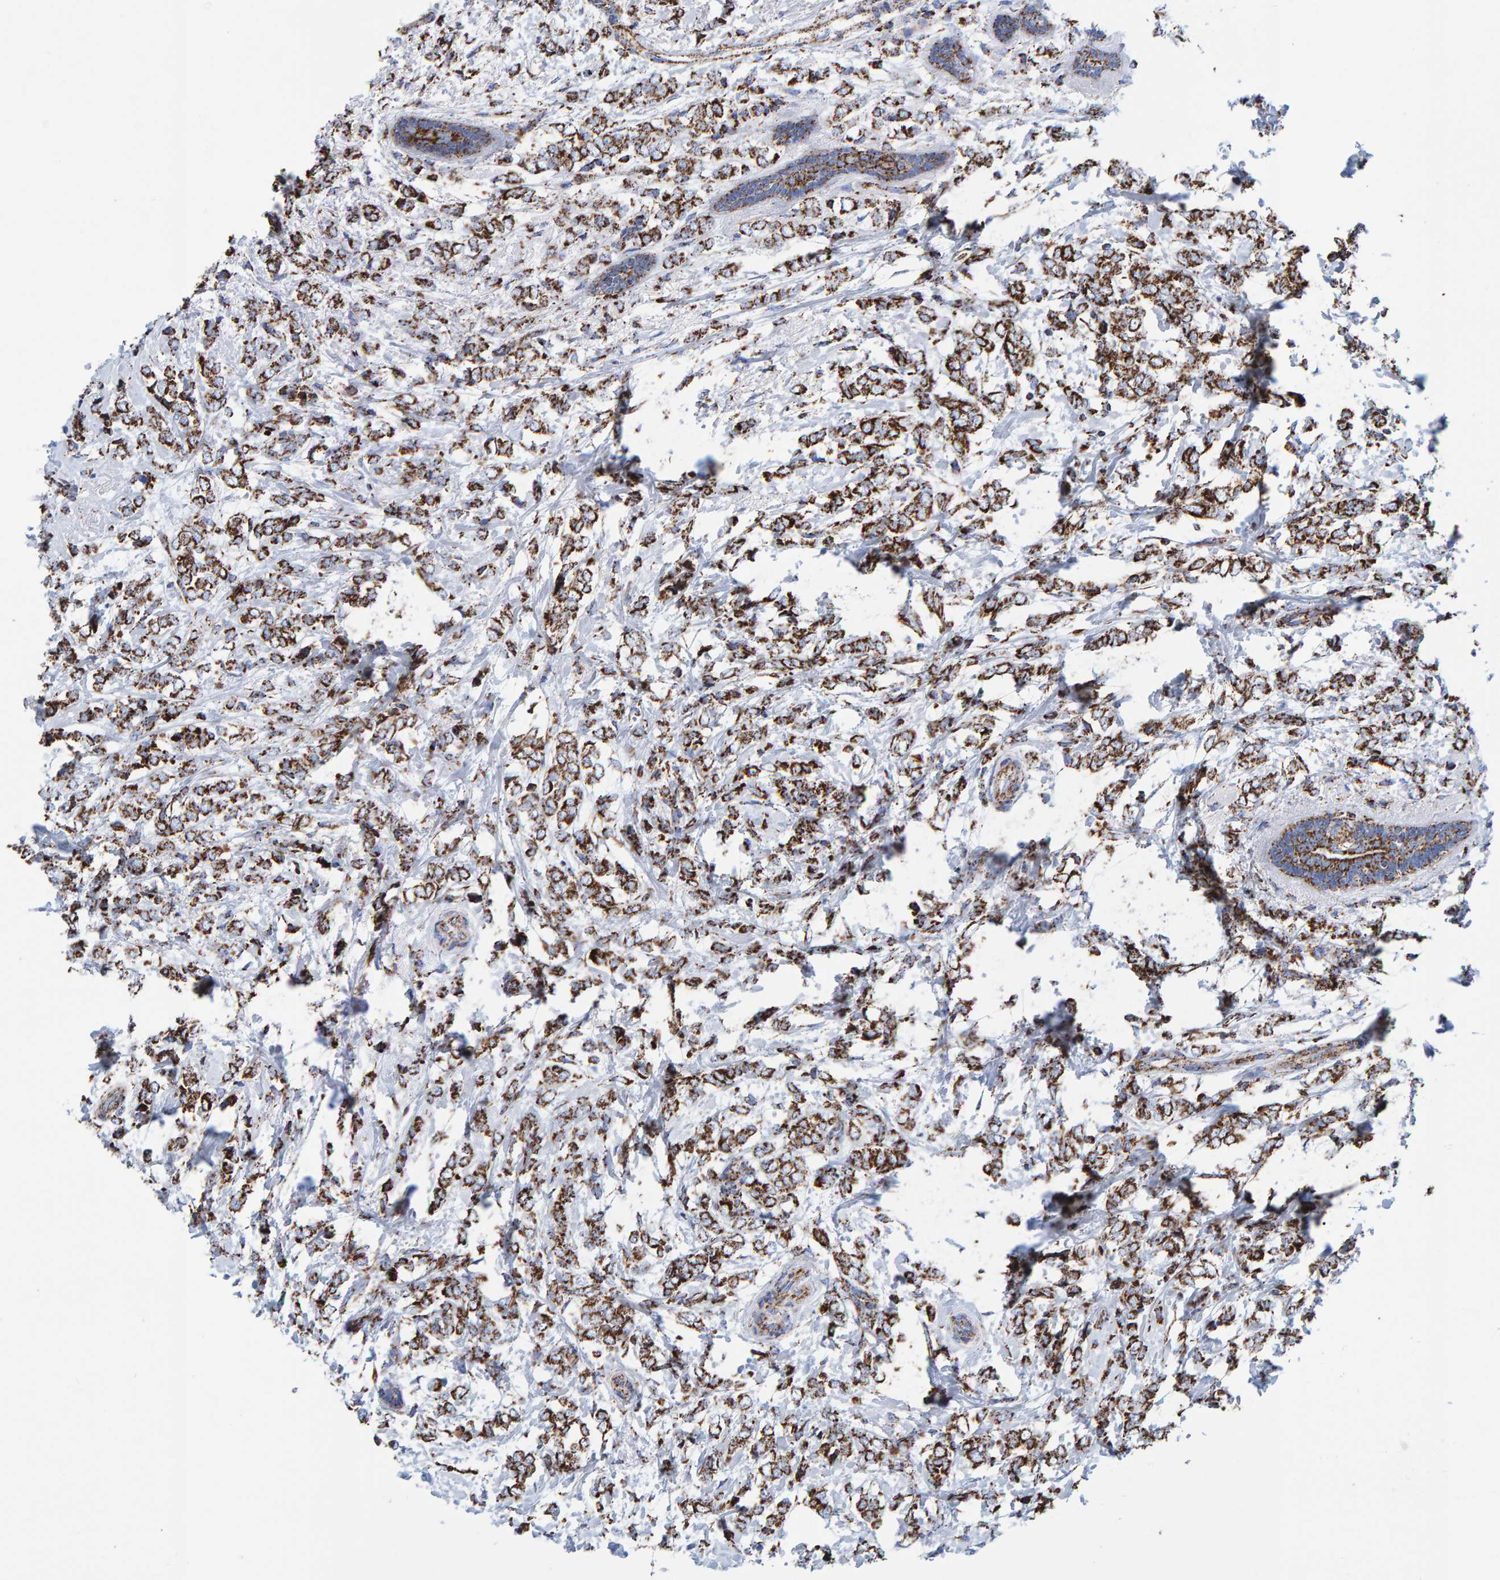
{"staining": {"intensity": "strong", "quantity": ">75%", "location": "cytoplasmic/membranous"}, "tissue": "breast cancer", "cell_type": "Tumor cells", "image_type": "cancer", "snomed": [{"axis": "morphology", "description": "Normal tissue, NOS"}, {"axis": "morphology", "description": "Lobular carcinoma"}, {"axis": "topography", "description": "Breast"}], "caption": "About >75% of tumor cells in human breast cancer show strong cytoplasmic/membranous protein staining as visualized by brown immunohistochemical staining.", "gene": "ENSG00000262660", "patient": {"sex": "female", "age": 47}}